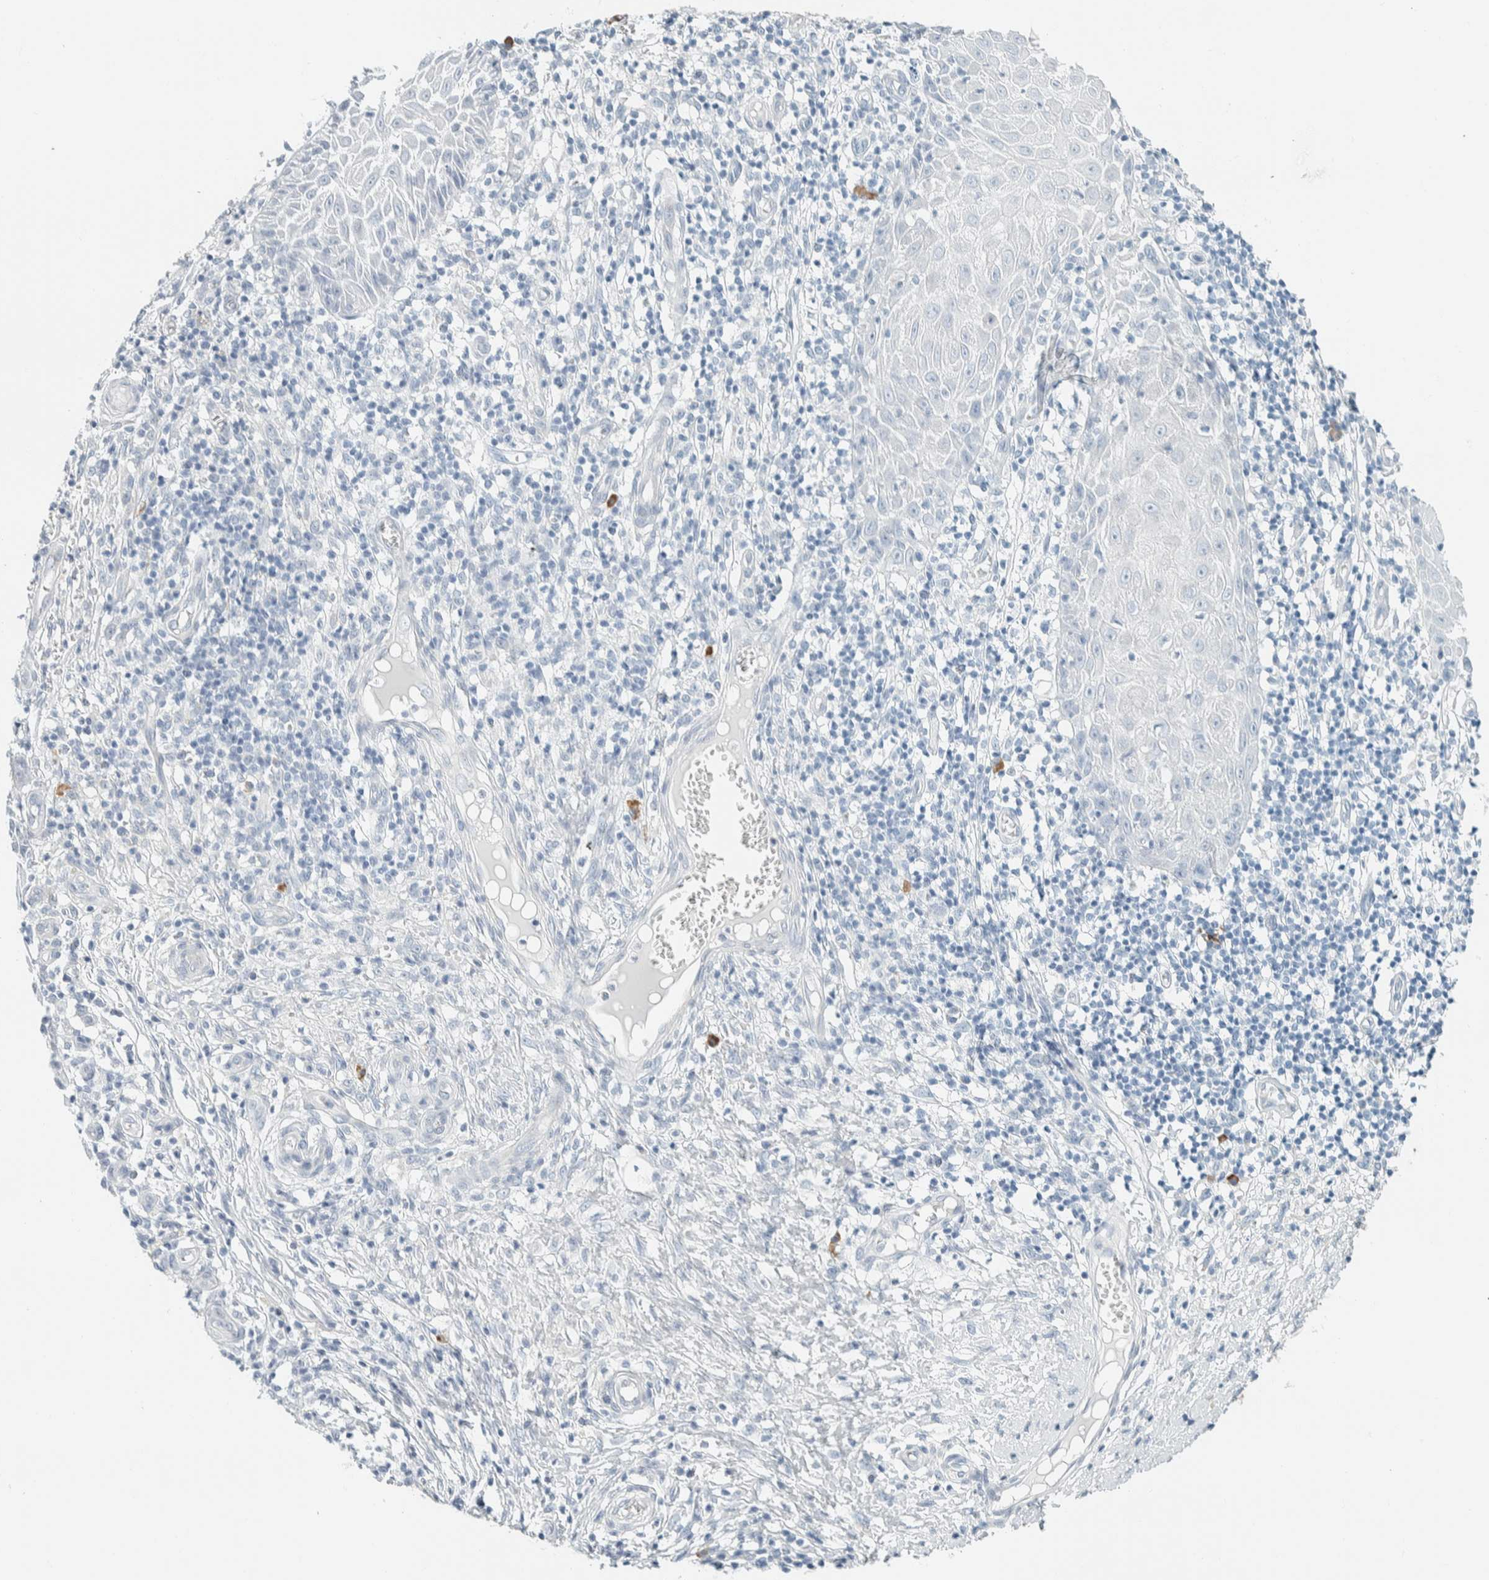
{"staining": {"intensity": "negative", "quantity": "none", "location": "none"}, "tissue": "skin cancer", "cell_type": "Tumor cells", "image_type": "cancer", "snomed": [{"axis": "morphology", "description": "Squamous cell carcinoma, NOS"}, {"axis": "topography", "description": "Skin"}], "caption": "The immunohistochemistry (IHC) image has no significant staining in tumor cells of skin cancer (squamous cell carcinoma) tissue.", "gene": "ARHGAP27", "patient": {"sex": "female", "age": 73}}